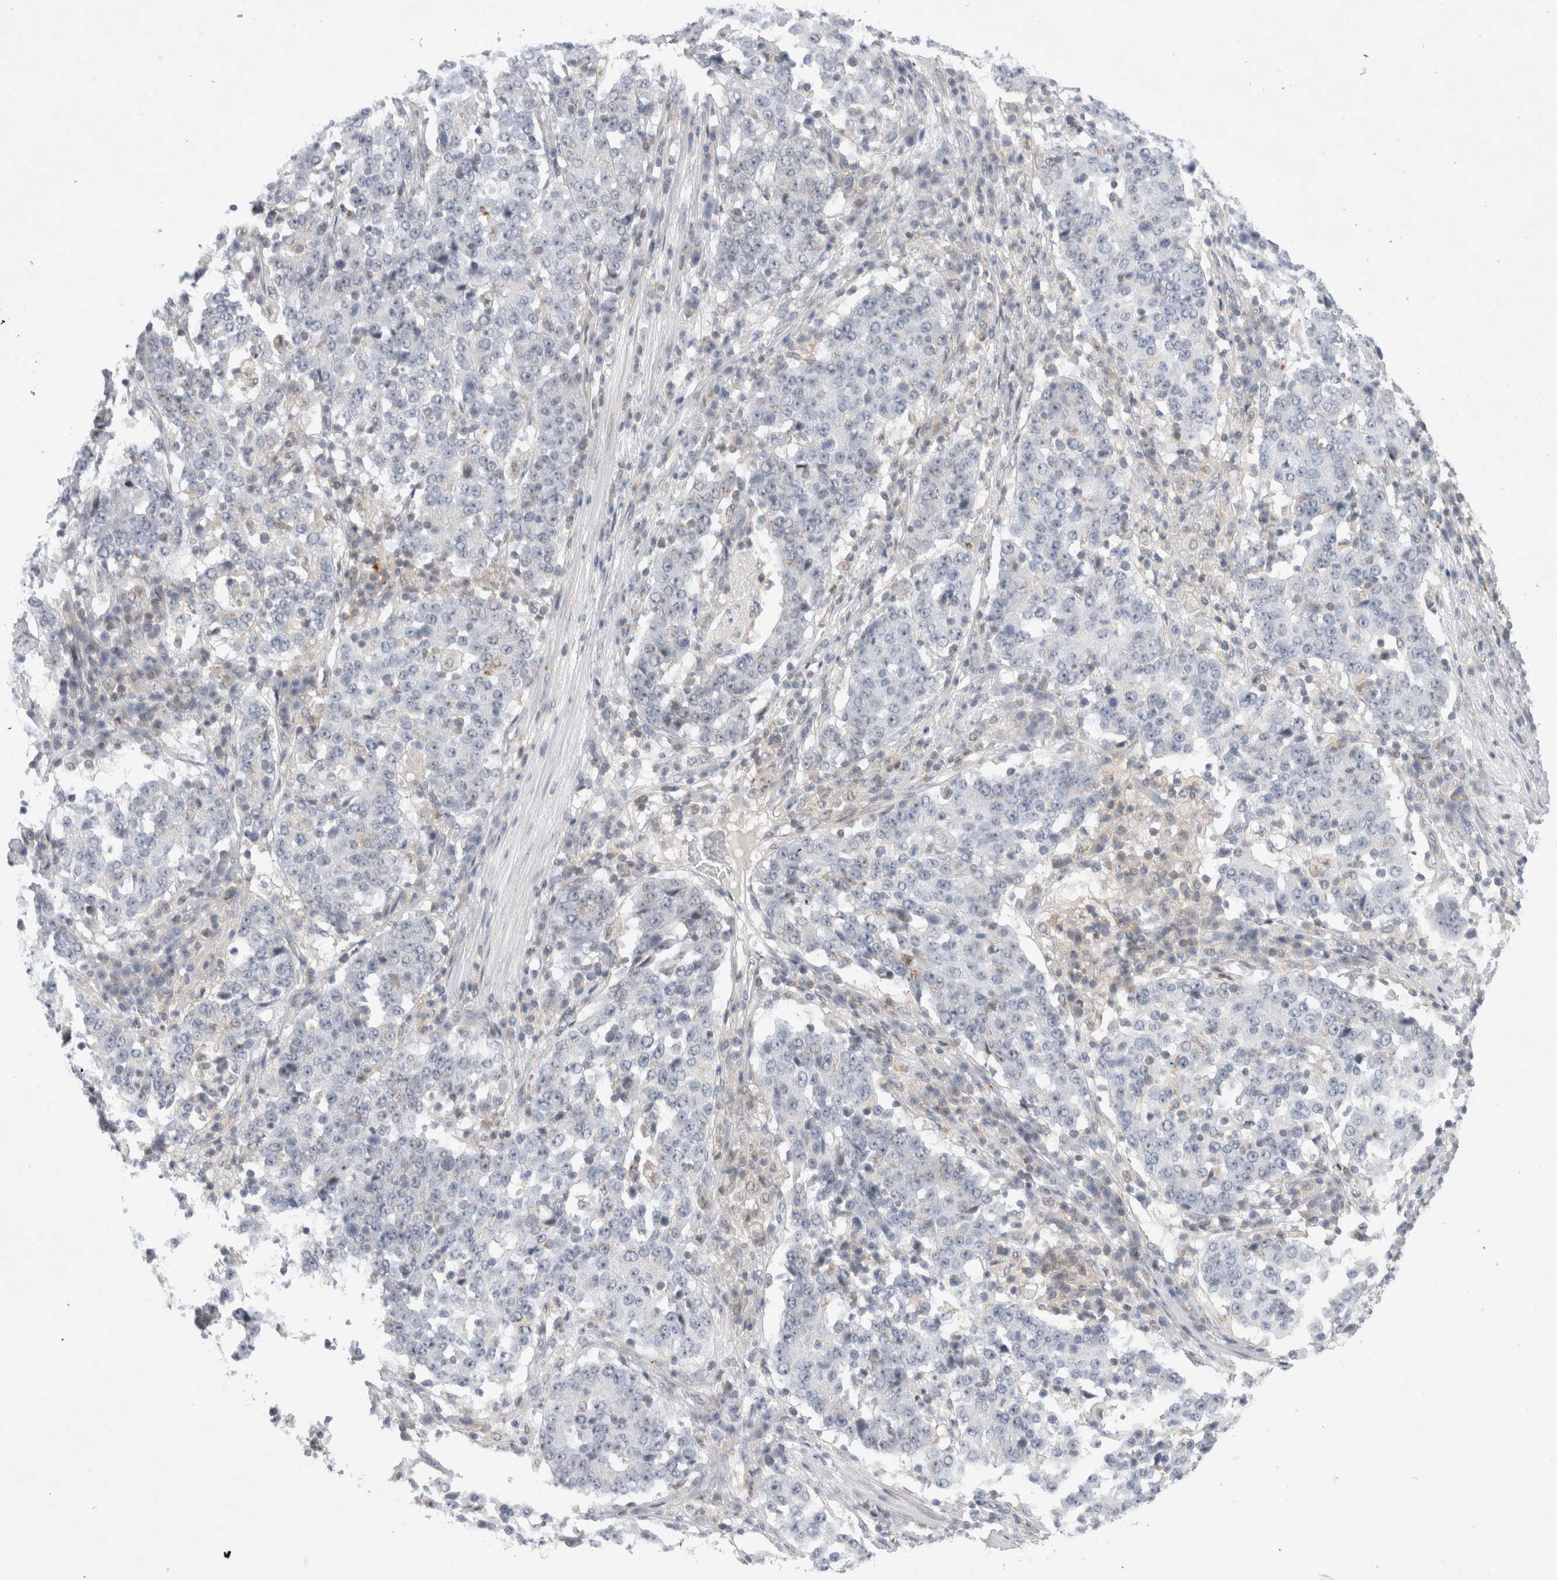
{"staining": {"intensity": "negative", "quantity": "none", "location": "none"}, "tissue": "stomach cancer", "cell_type": "Tumor cells", "image_type": "cancer", "snomed": [{"axis": "morphology", "description": "Adenocarcinoma, NOS"}, {"axis": "topography", "description": "Stomach"}], "caption": "Immunohistochemistry image of neoplastic tissue: stomach adenocarcinoma stained with DAB exhibits no significant protein positivity in tumor cells.", "gene": "CERS5", "patient": {"sex": "male", "age": 59}}